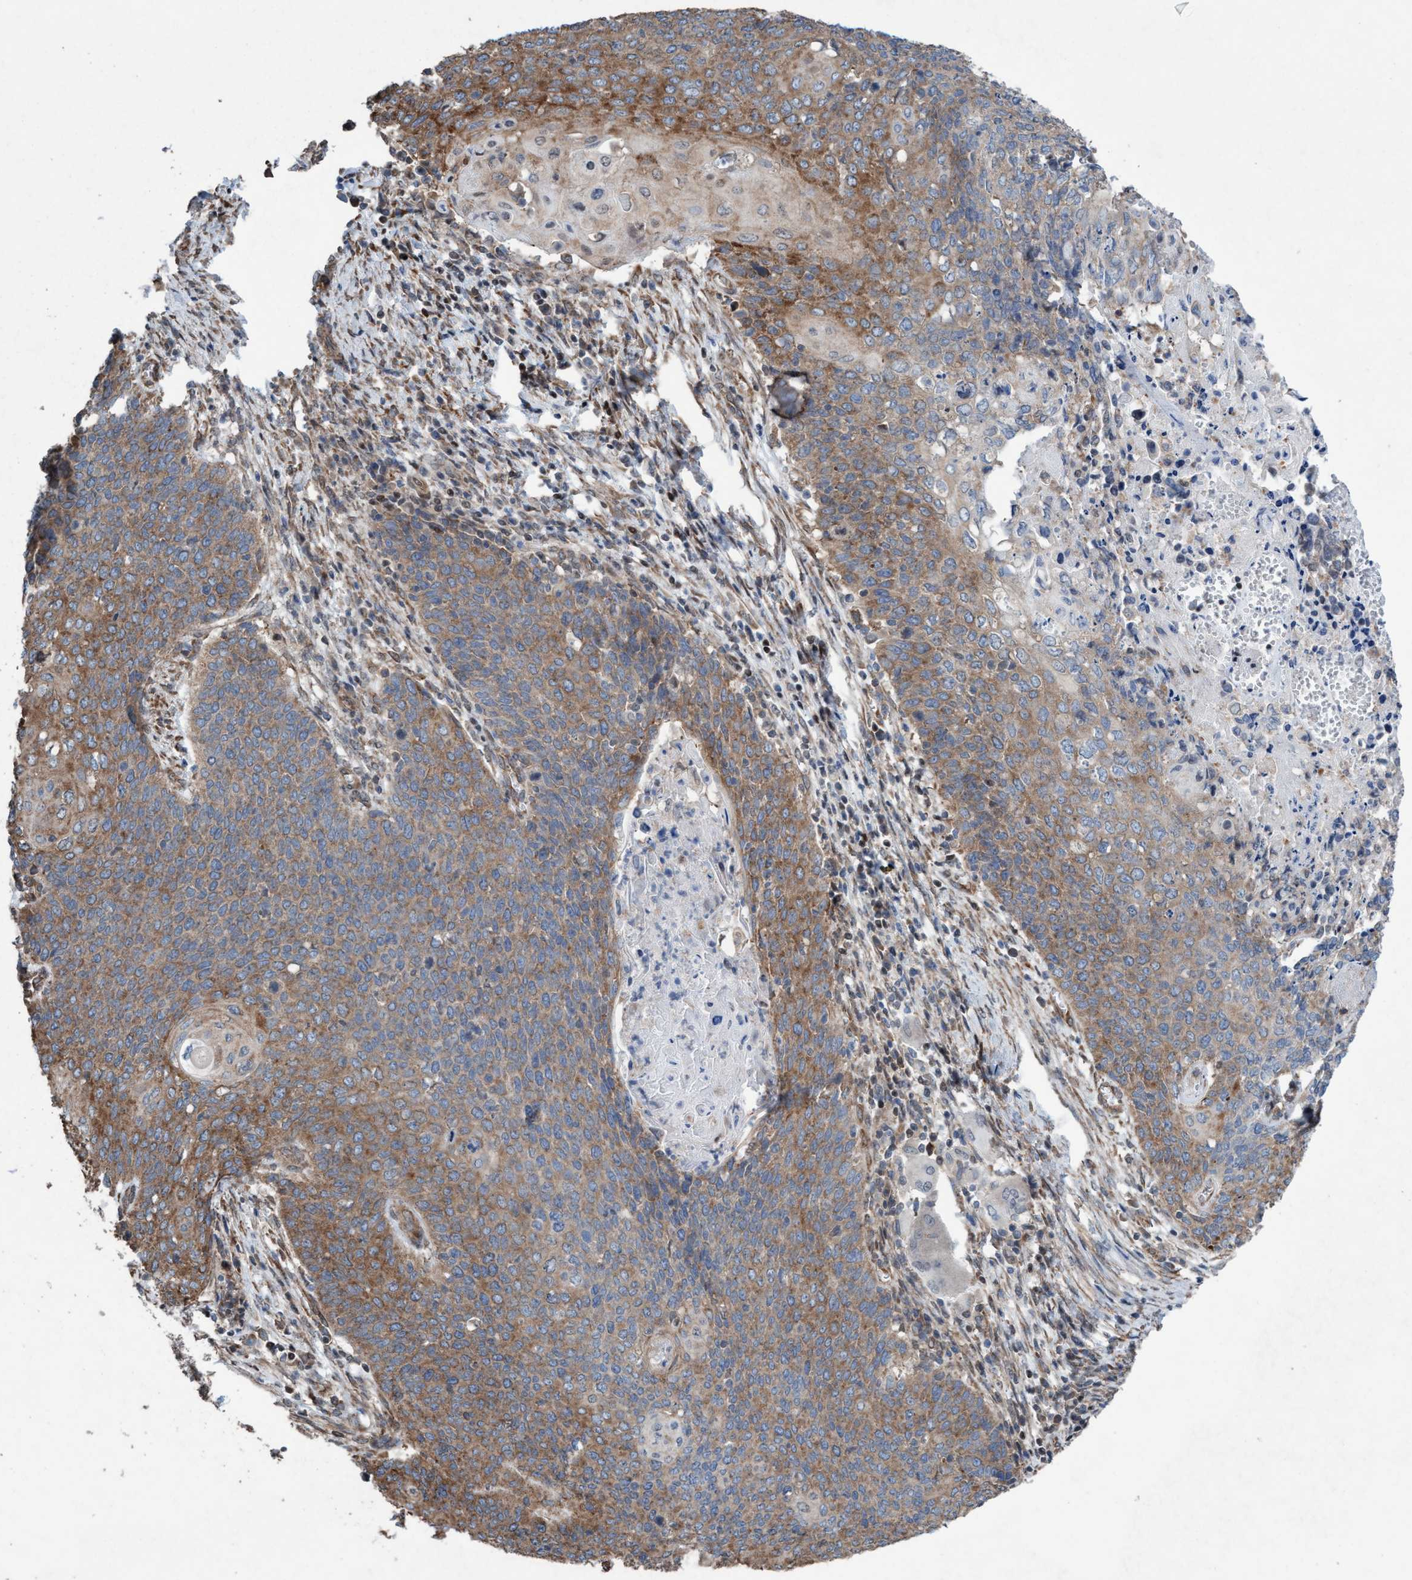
{"staining": {"intensity": "moderate", "quantity": ">75%", "location": "cytoplasmic/membranous"}, "tissue": "cervical cancer", "cell_type": "Tumor cells", "image_type": "cancer", "snomed": [{"axis": "morphology", "description": "Squamous cell carcinoma, NOS"}, {"axis": "topography", "description": "Cervix"}], "caption": "Brown immunohistochemical staining in cervical squamous cell carcinoma reveals moderate cytoplasmic/membranous positivity in about >75% of tumor cells. (DAB (3,3'-diaminobenzidine) IHC, brown staining for protein, blue staining for nuclei).", "gene": "METAP2", "patient": {"sex": "female", "age": 39}}